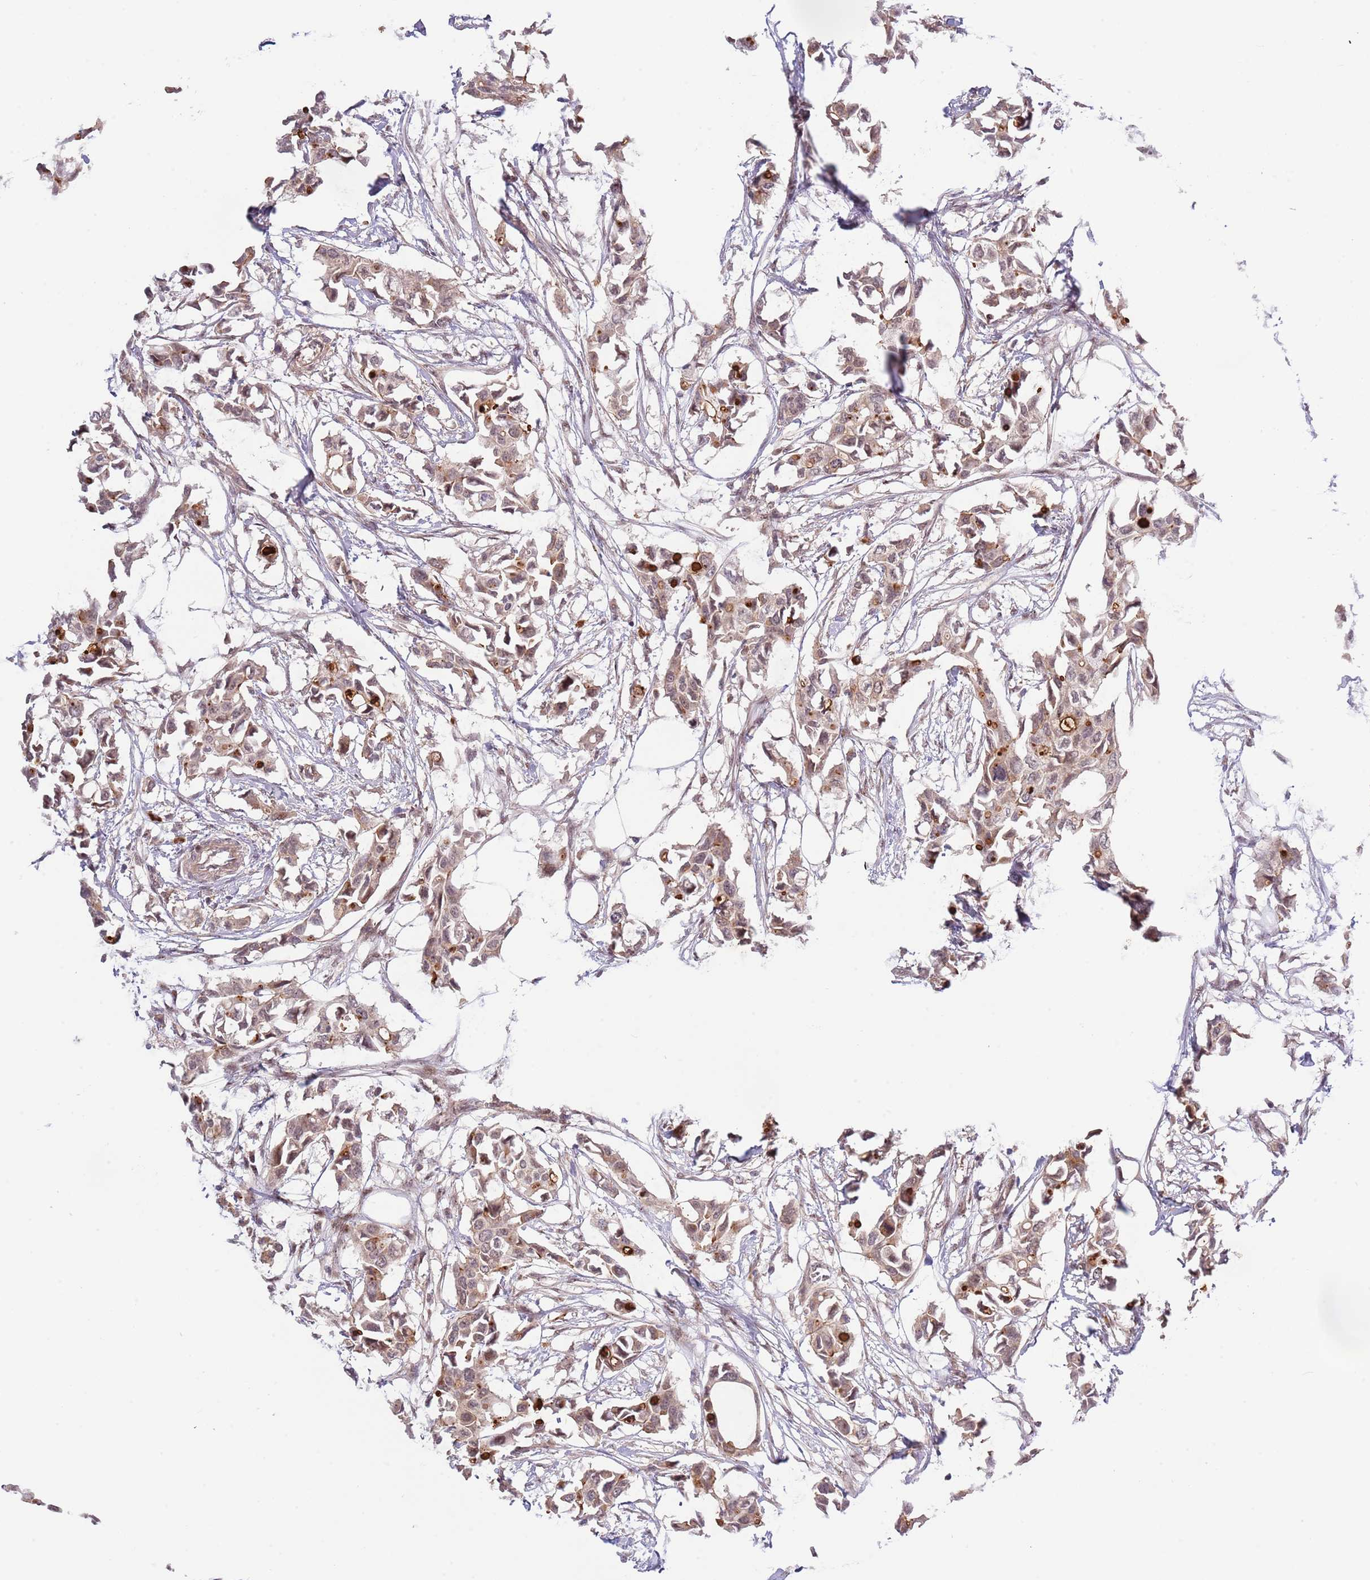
{"staining": {"intensity": "weak", "quantity": "25%-75%", "location": "cytoplasmic/membranous,nuclear"}, "tissue": "breast cancer", "cell_type": "Tumor cells", "image_type": "cancer", "snomed": [{"axis": "morphology", "description": "Duct carcinoma"}, {"axis": "topography", "description": "Breast"}], "caption": "Immunohistochemical staining of breast cancer (invasive ductal carcinoma) displays weak cytoplasmic/membranous and nuclear protein expression in approximately 25%-75% of tumor cells.", "gene": "PRR16", "patient": {"sex": "female", "age": 41}}